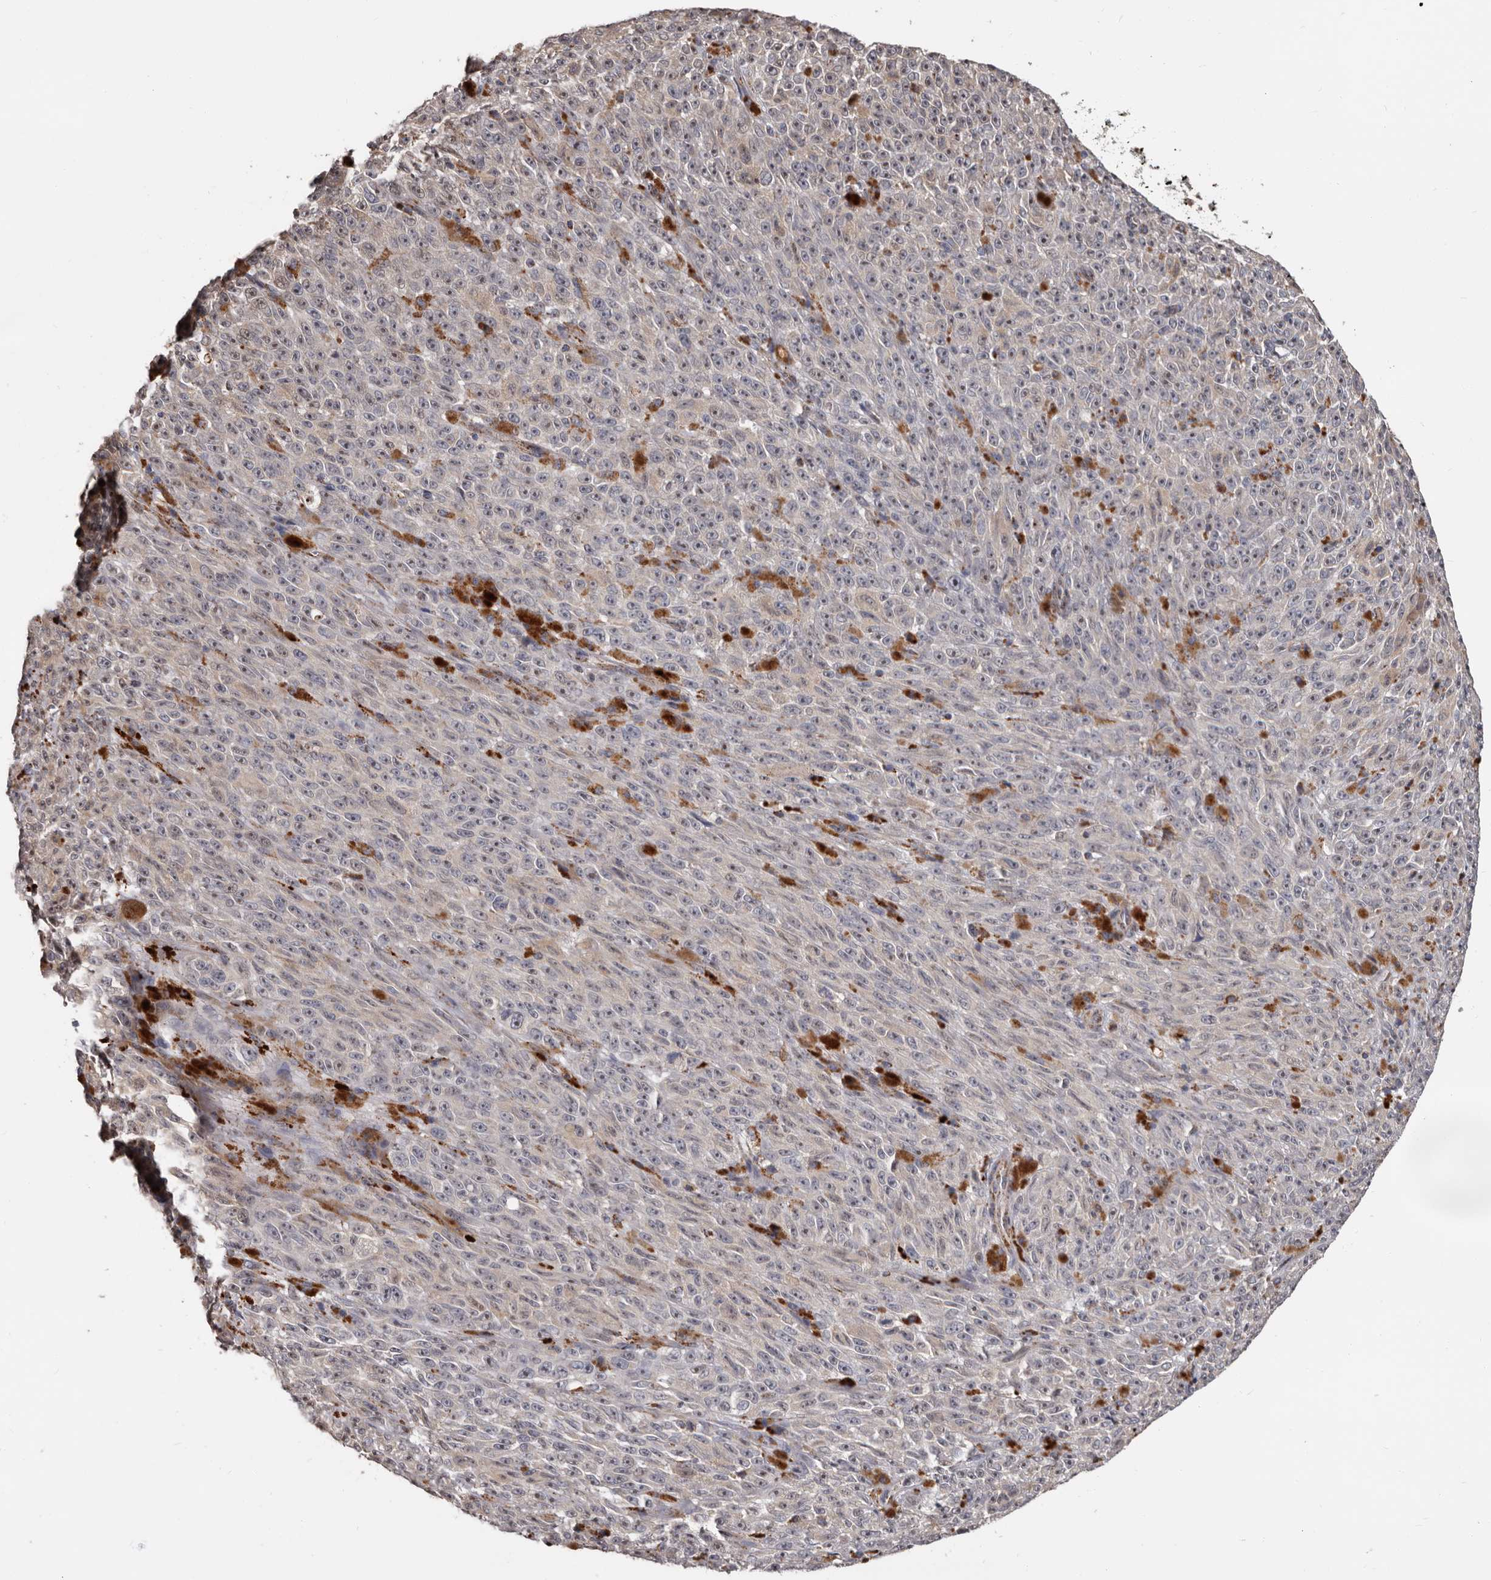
{"staining": {"intensity": "negative", "quantity": "none", "location": "none"}, "tissue": "melanoma", "cell_type": "Tumor cells", "image_type": "cancer", "snomed": [{"axis": "morphology", "description": "Malignant melanoma, NOS"}, {"axis": "topography", "description": "Skin"}], "caption": "This is an immunohistochemistry photomicrograph of melanoma. There is no staining in tumor cells.", "gene": "MRPL18", "patient": {"sex": "female", "age": 82}}